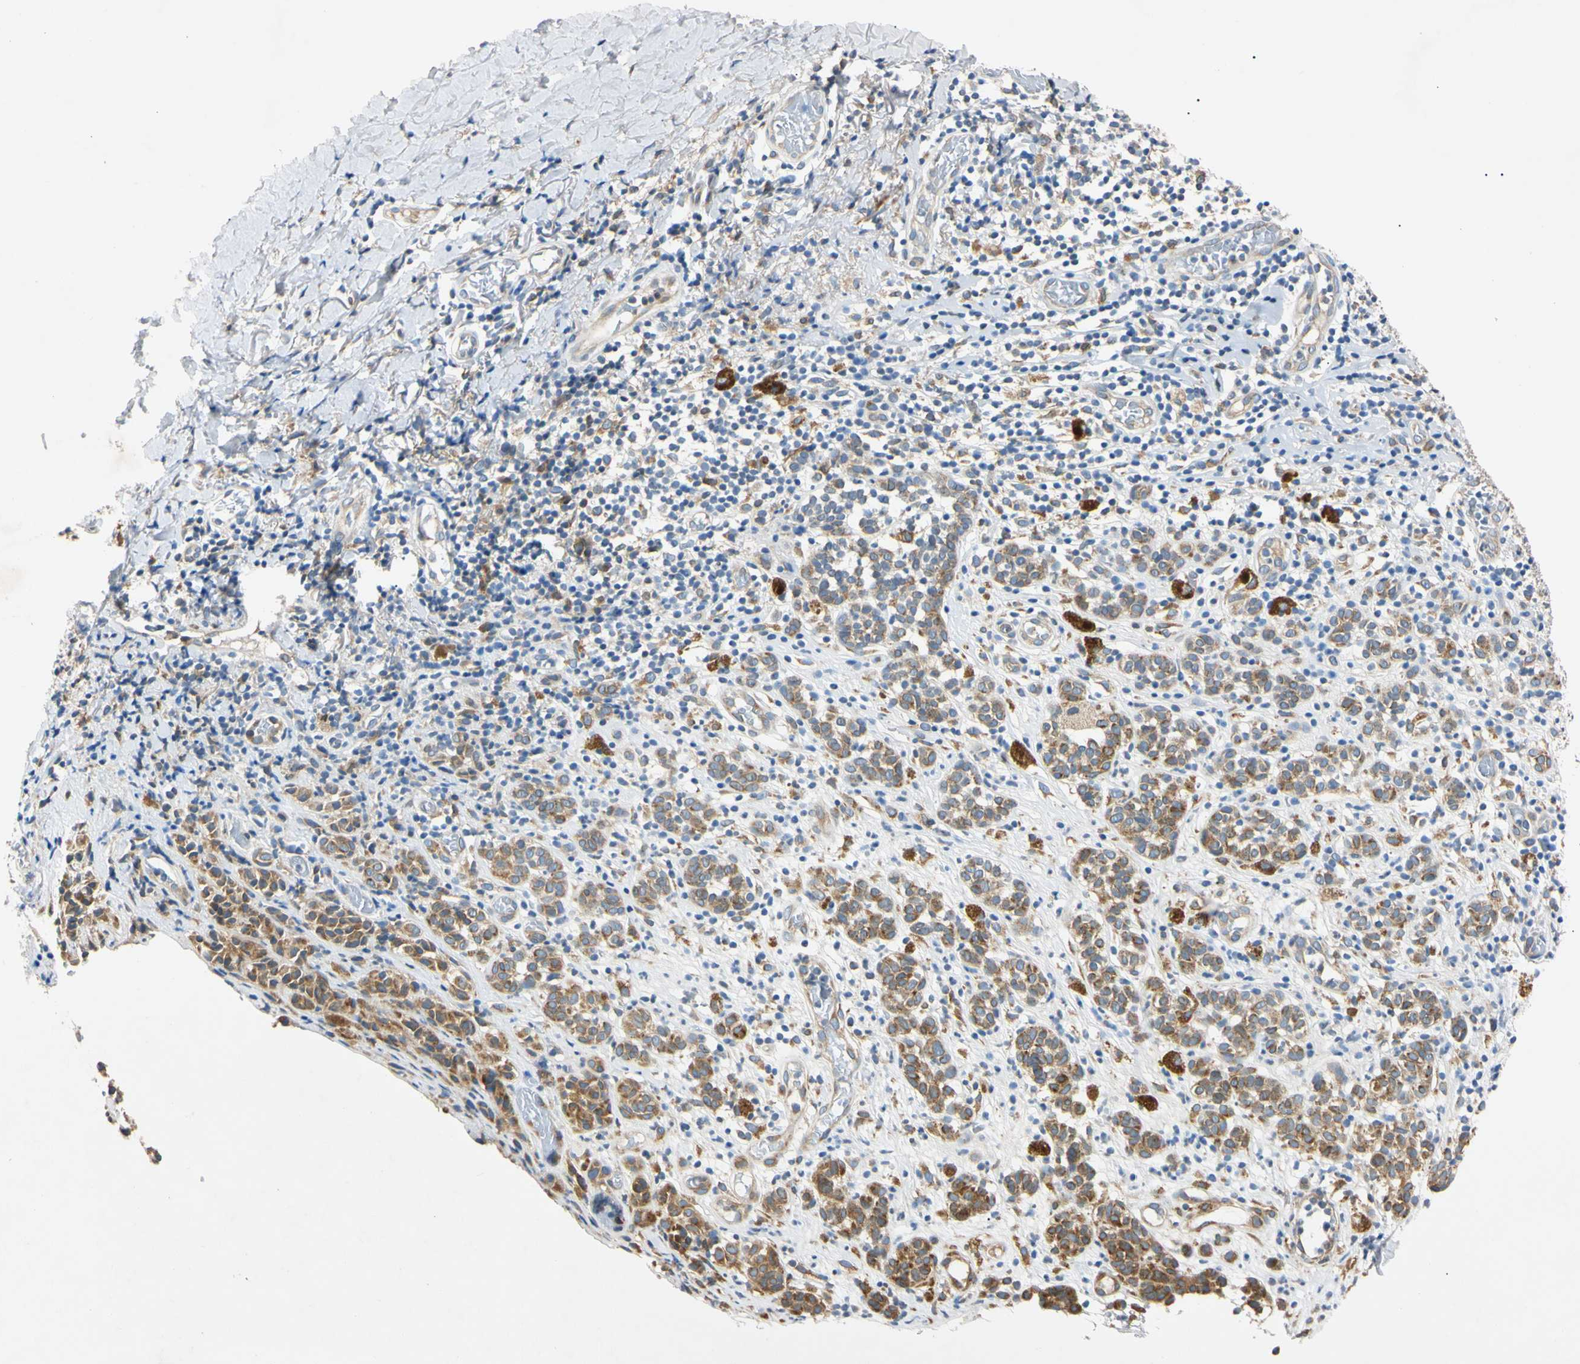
{"staining": {"intensity": "moderate", "quantity": ">75%", "location": "cytoplasmic/membranous"}, "tissue": "melanoma", "cell_type": "Tumor cells", "image_type": "cancer", "snomed": [{"axis": "morphology", "description": "Malignant melanoma, NOS"}, {"axis": "topography", "description": "Skin"}], "caption": "Malignant melanoma stained for a protein demonstrates moderate cytoplasmic/membranous positivity in tumor cells.", "gene": "DNAJB12", "patient": {"sex": "male", "age": 64}}